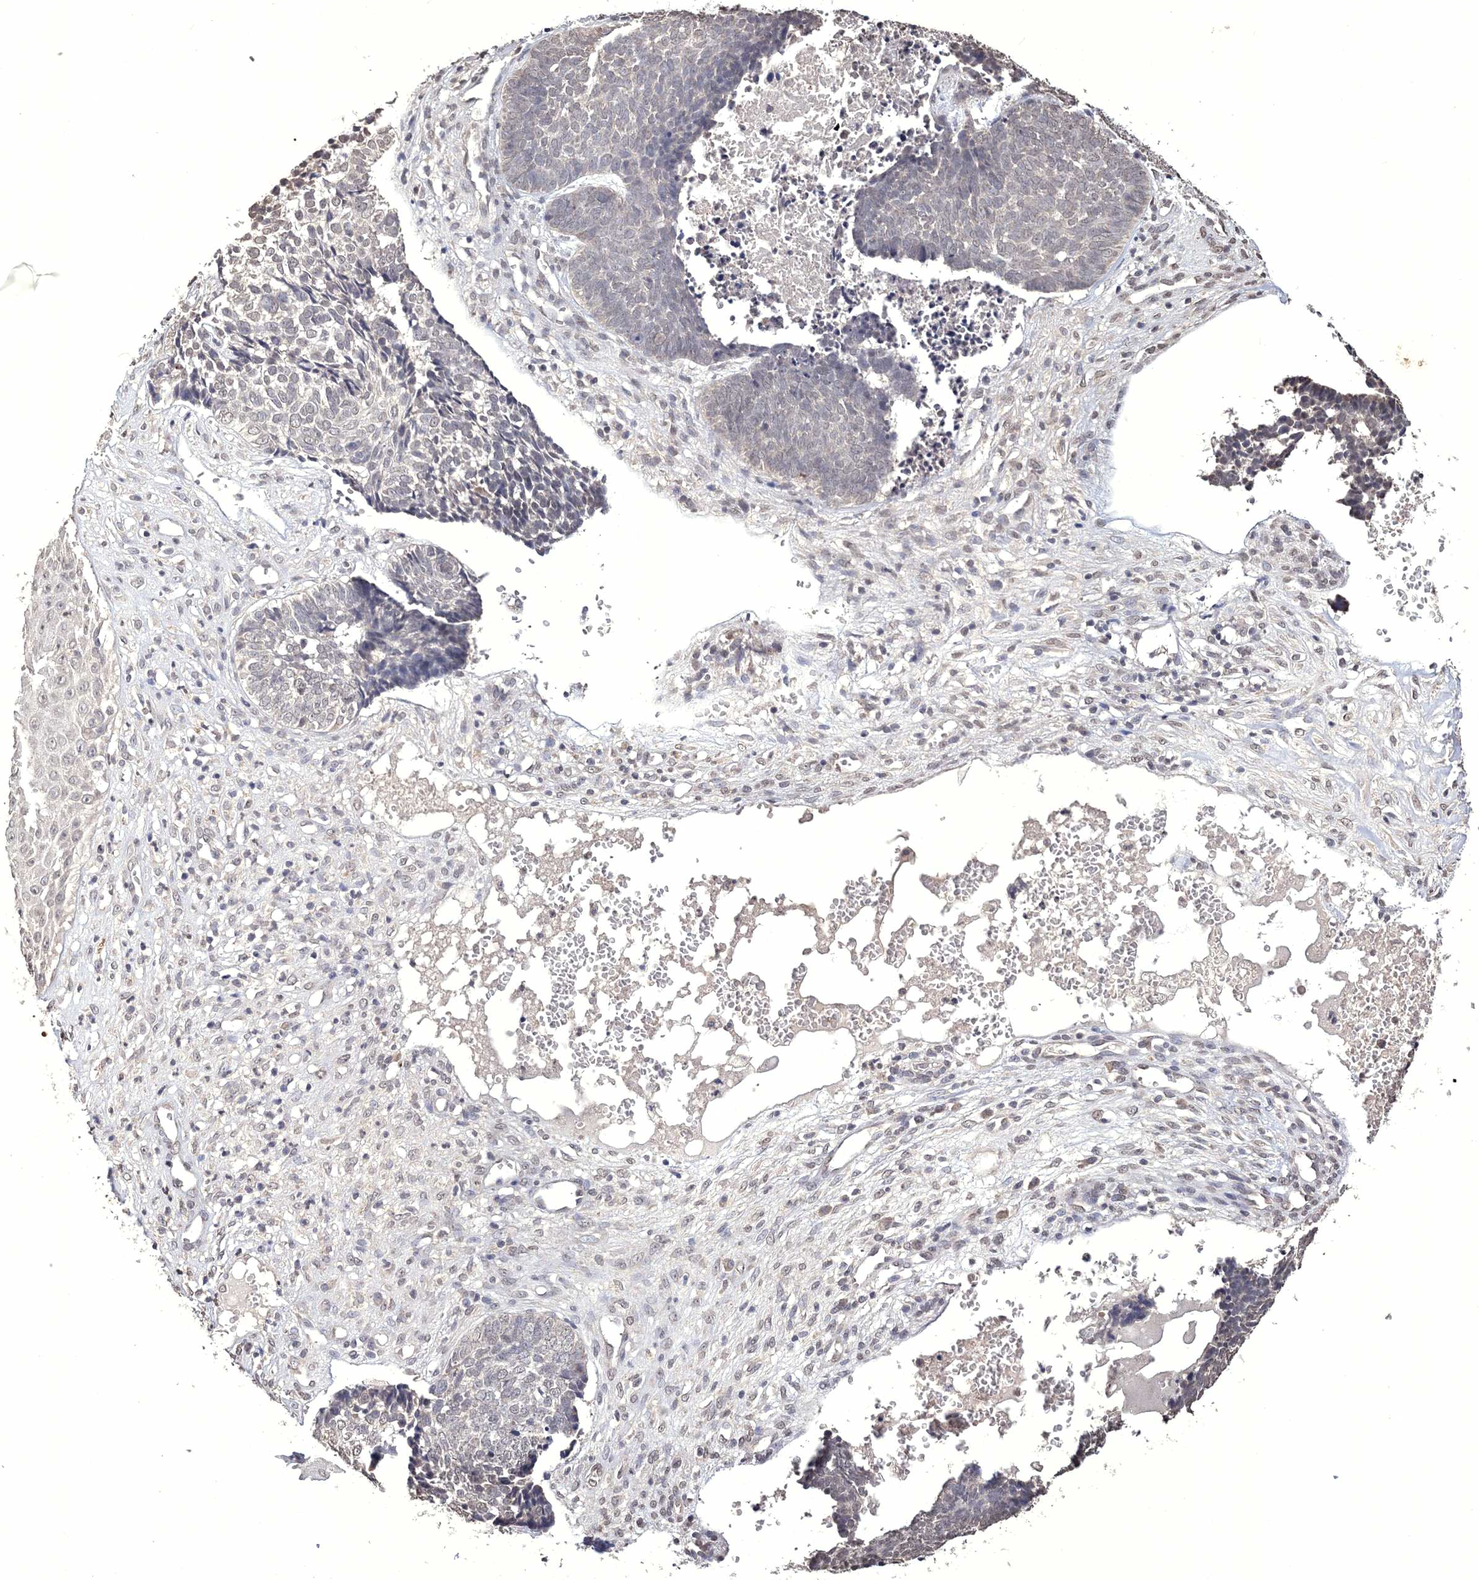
{"staining": {"intensity": "weak", "quantity": "<25%", "location": "cytoplasmic/membranous,nuclear"}, "tissue": "skin cancer", "cell_type": "Tumor cells", "image_type": "cancer", "snomed": [{"axis": "morphology", "description": "Basal cell carcinoma"}, {"axis": "topography", "description": "Skin"}], "caption": "Tumor cells are negative for protein expression in human basal cell carcinoma (skin).", "gene": "GPN1", "patient": {"sex": "male", "age": 84}}